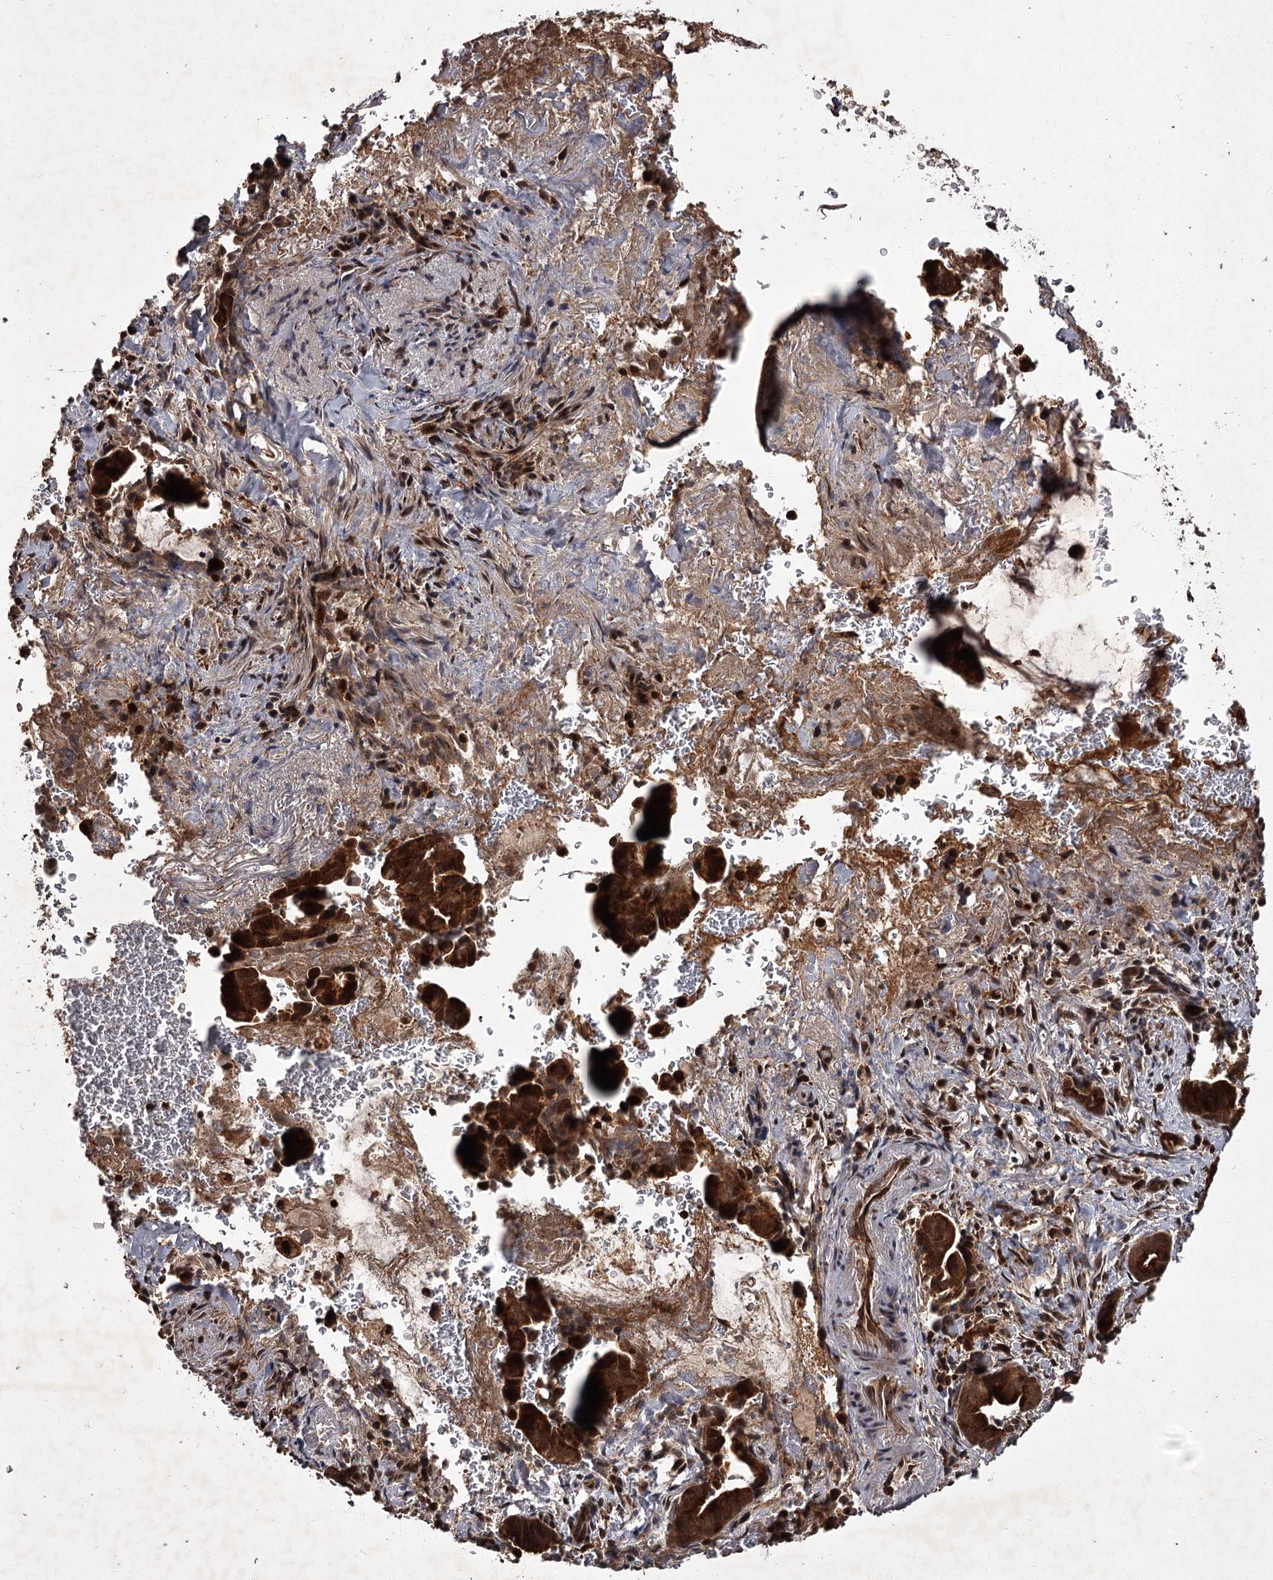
{"staining": {"intensity": "strong", "quantity": ">75%", "location": "cytoplasmic/membranous,nuclear"}, "tissue": "pancreatic cancer", "cell_type": "Tumor cells", "image_type": "cancer", "snomed": [{"axis": "morphology", "description": "Adenocarcinoma, NOS"}, {"axis": "topography", "description": "Pancreas"}], "caption": "DAB immunohistochemical staining of human adenocarcinoma (pancreatic) exhibits strong cytoplasmic/membranous and nuclear protein expression in approximately >75% of tumor cells.", "gene": "TBC1D23", "patient": {"sex": "female", "age": 63}}